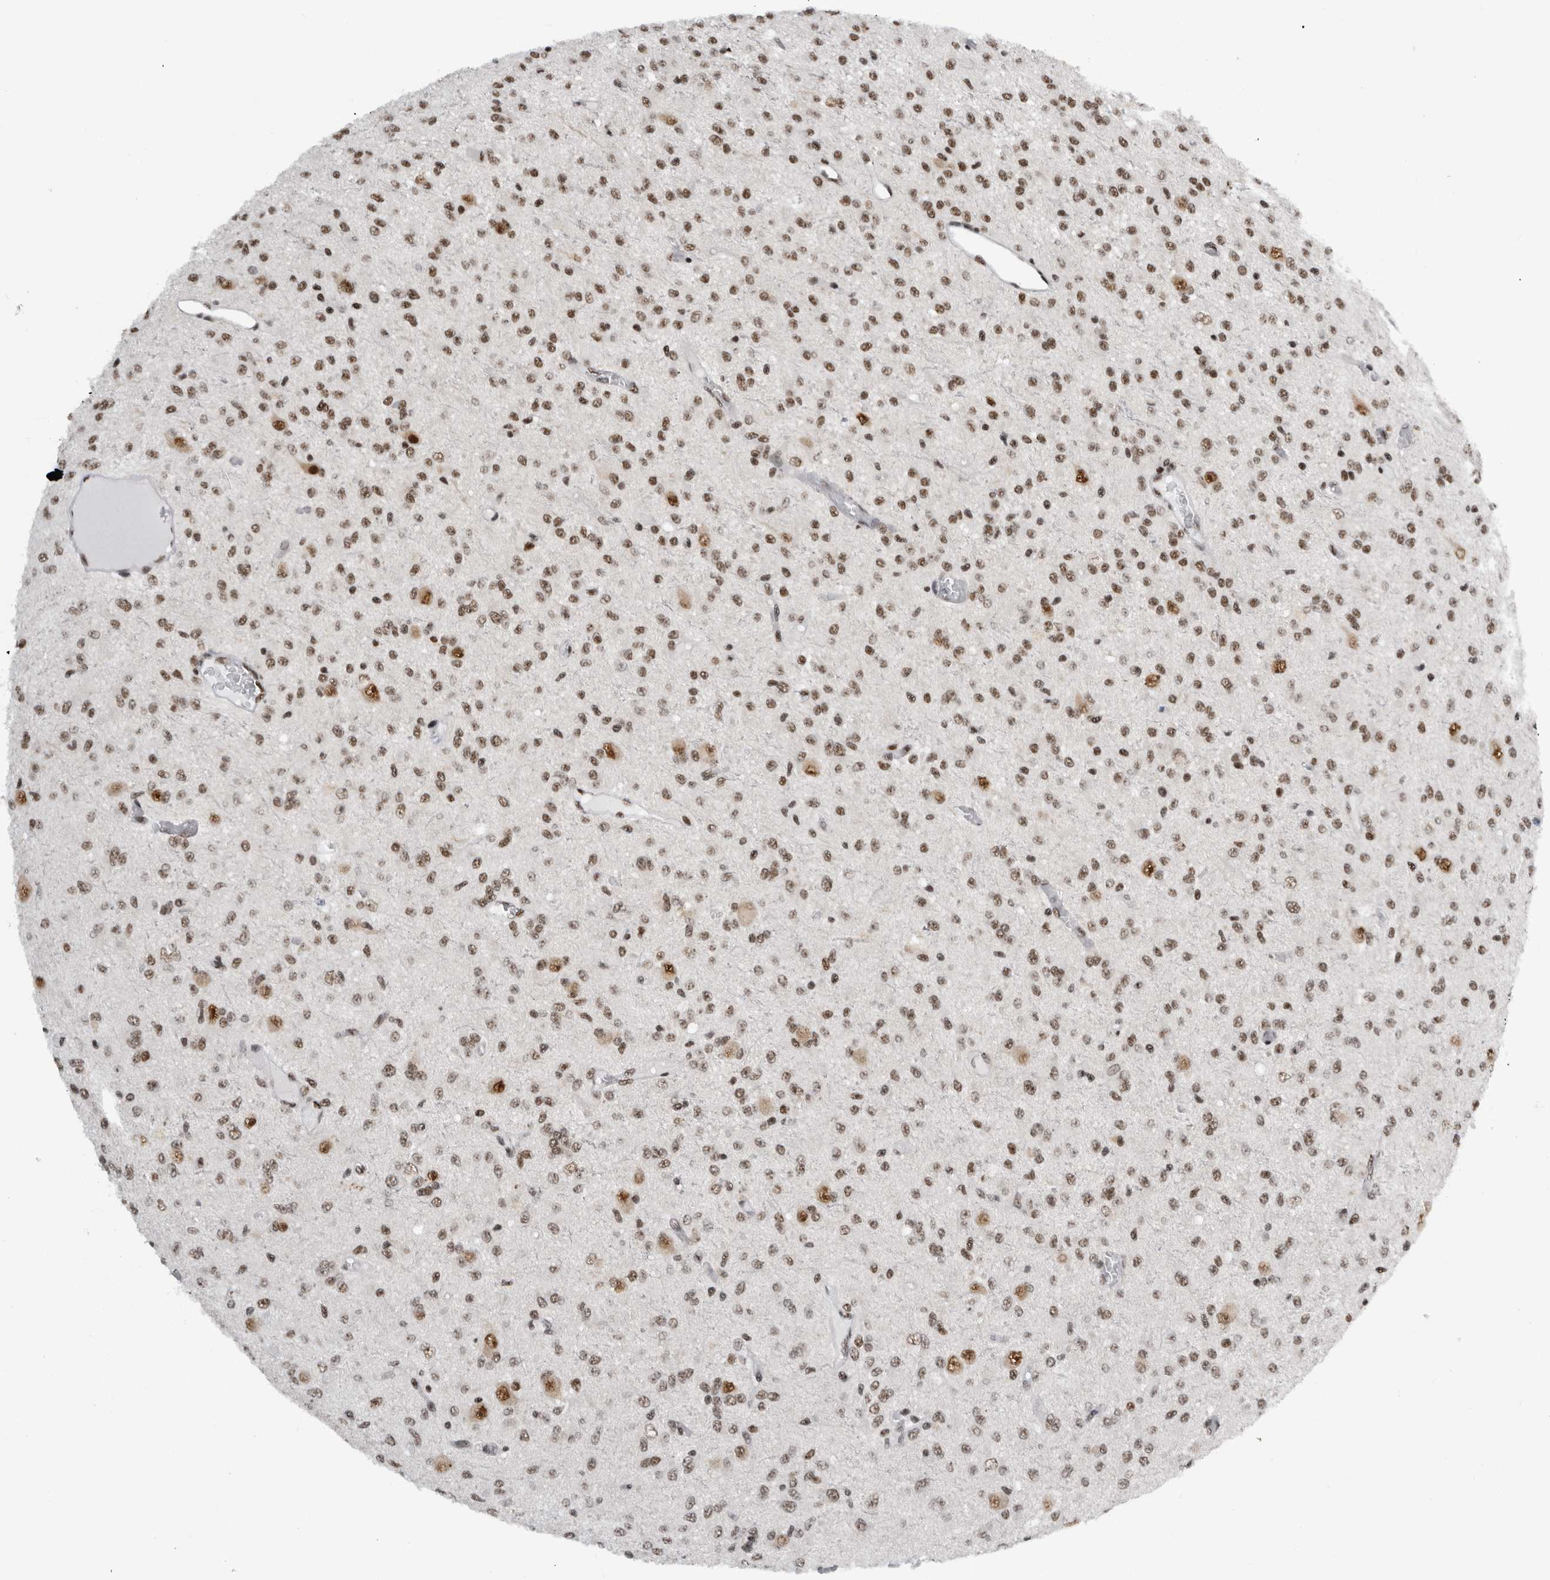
{"staining": {"intensity": "moderate", "quantity": ">75%", "location": "nuclear"}, "tissue": "glioma", "cell_type": "Tumor cells", "image_type": "cancer", "snomed": [{"axis": "morphology", "description": "Glioma, malignant, High grade"}, {"axis": "topography", "description": "Brain"}], "caption": "Immunohistochemistry micrograph of neoplastic tissue: glioma stained using immunohistochemistry shows medium levels of moderate protein expression localized specifically in the nuclear of tumor cells, appearing as a nuclear brown color.", "gene": "ZSCAN2", "patient": {"sex": "female", "age": 59}}